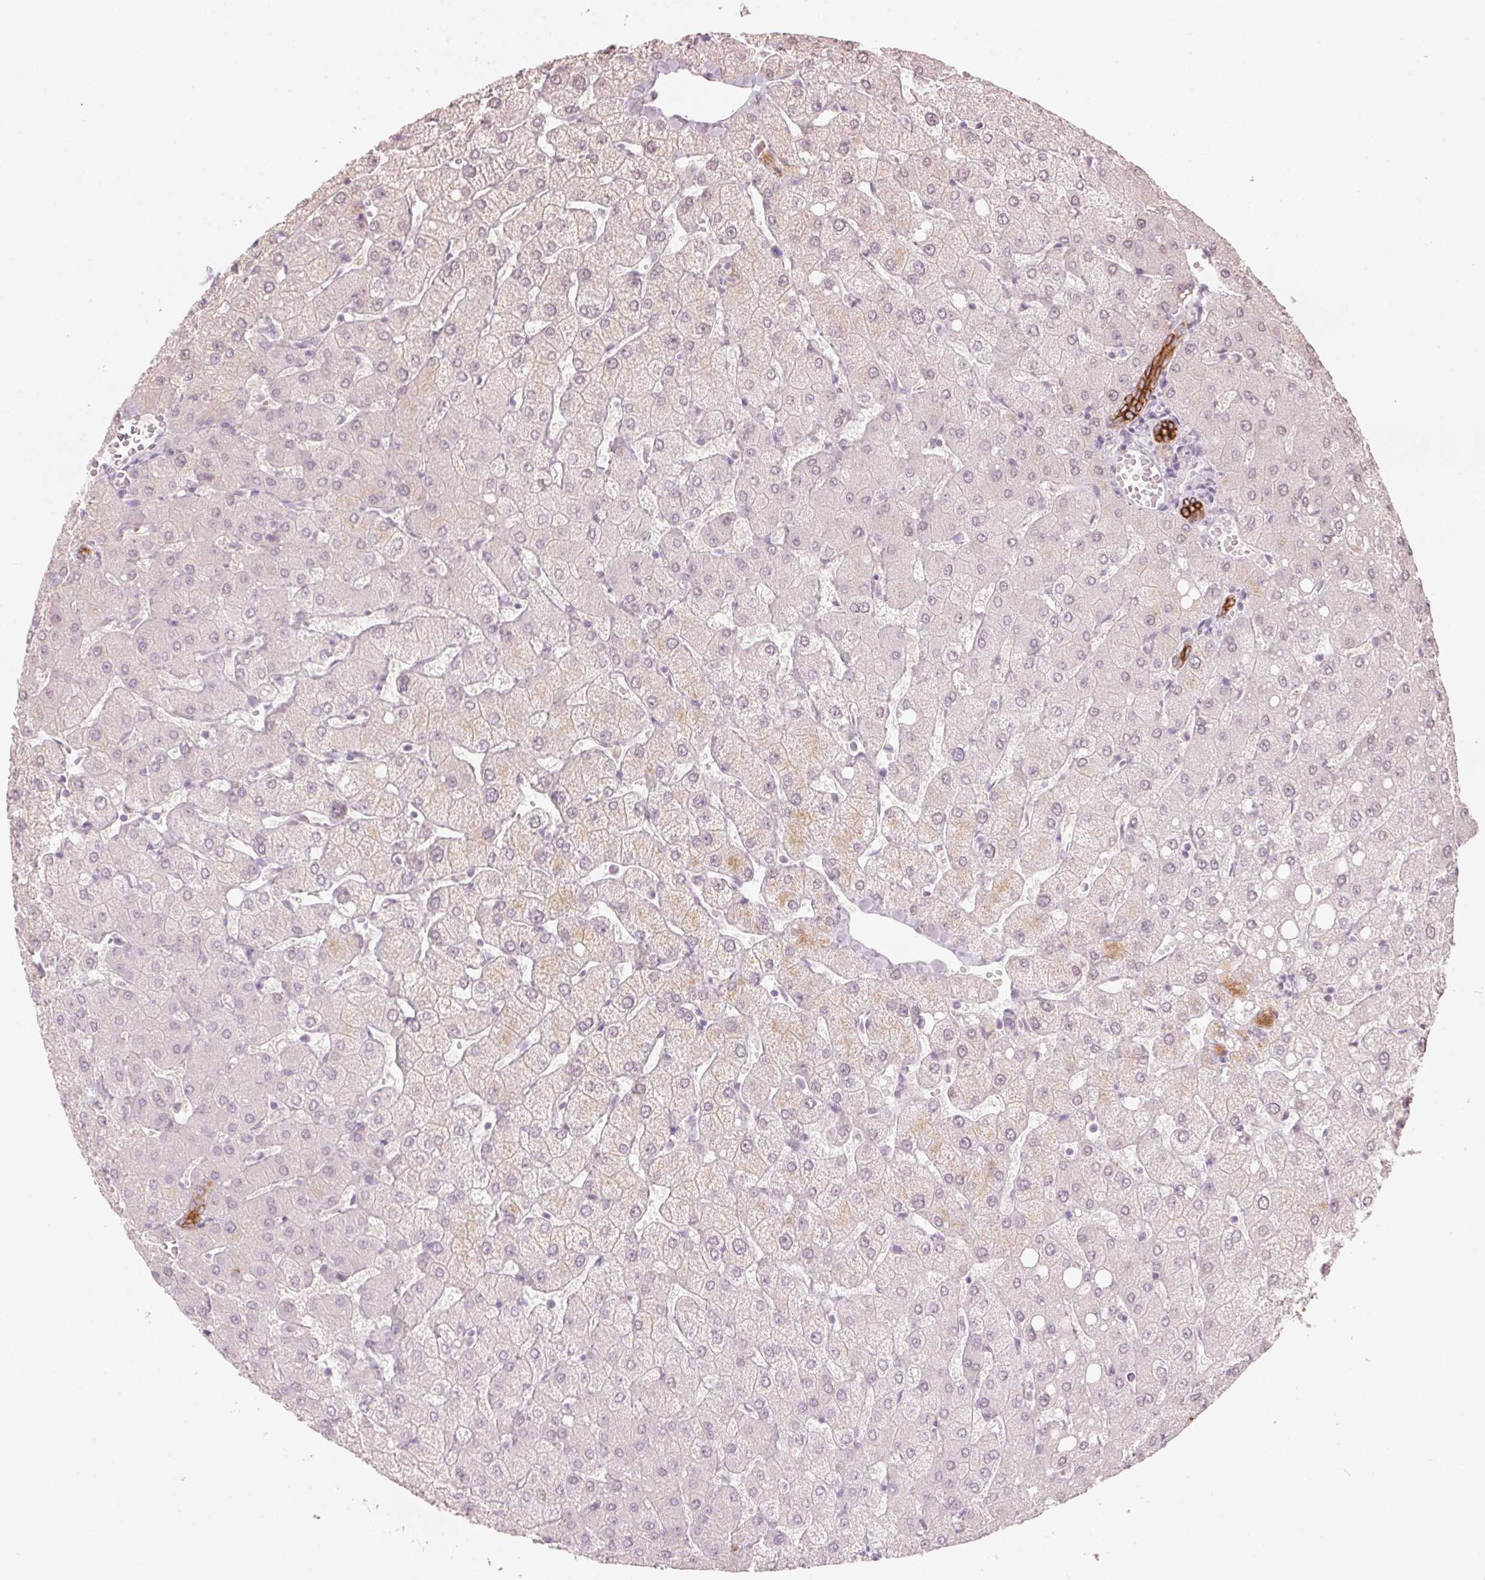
{"staining": {"intensity": "strong", "quantity": ">75%", "location": "cytoplasmic/membranous"}, "tissue": "liver", "cell_type": "Cholangiocytes", "image_type": "normal", "snomed": [{"axis": "morphology", "description": "Normal tissue, NOS"}, {"axis": "topography", "description": "Liver"}], "caption": "A brown stain highlights strong cytoplasmic/membranous positivity of a protein in cholangiocytes of benign human liver. Ihc stains the protein in brown and the nuclei are stained blue.", "gene": "SCTR", "patient": {"sex": "female", "age": 54}}